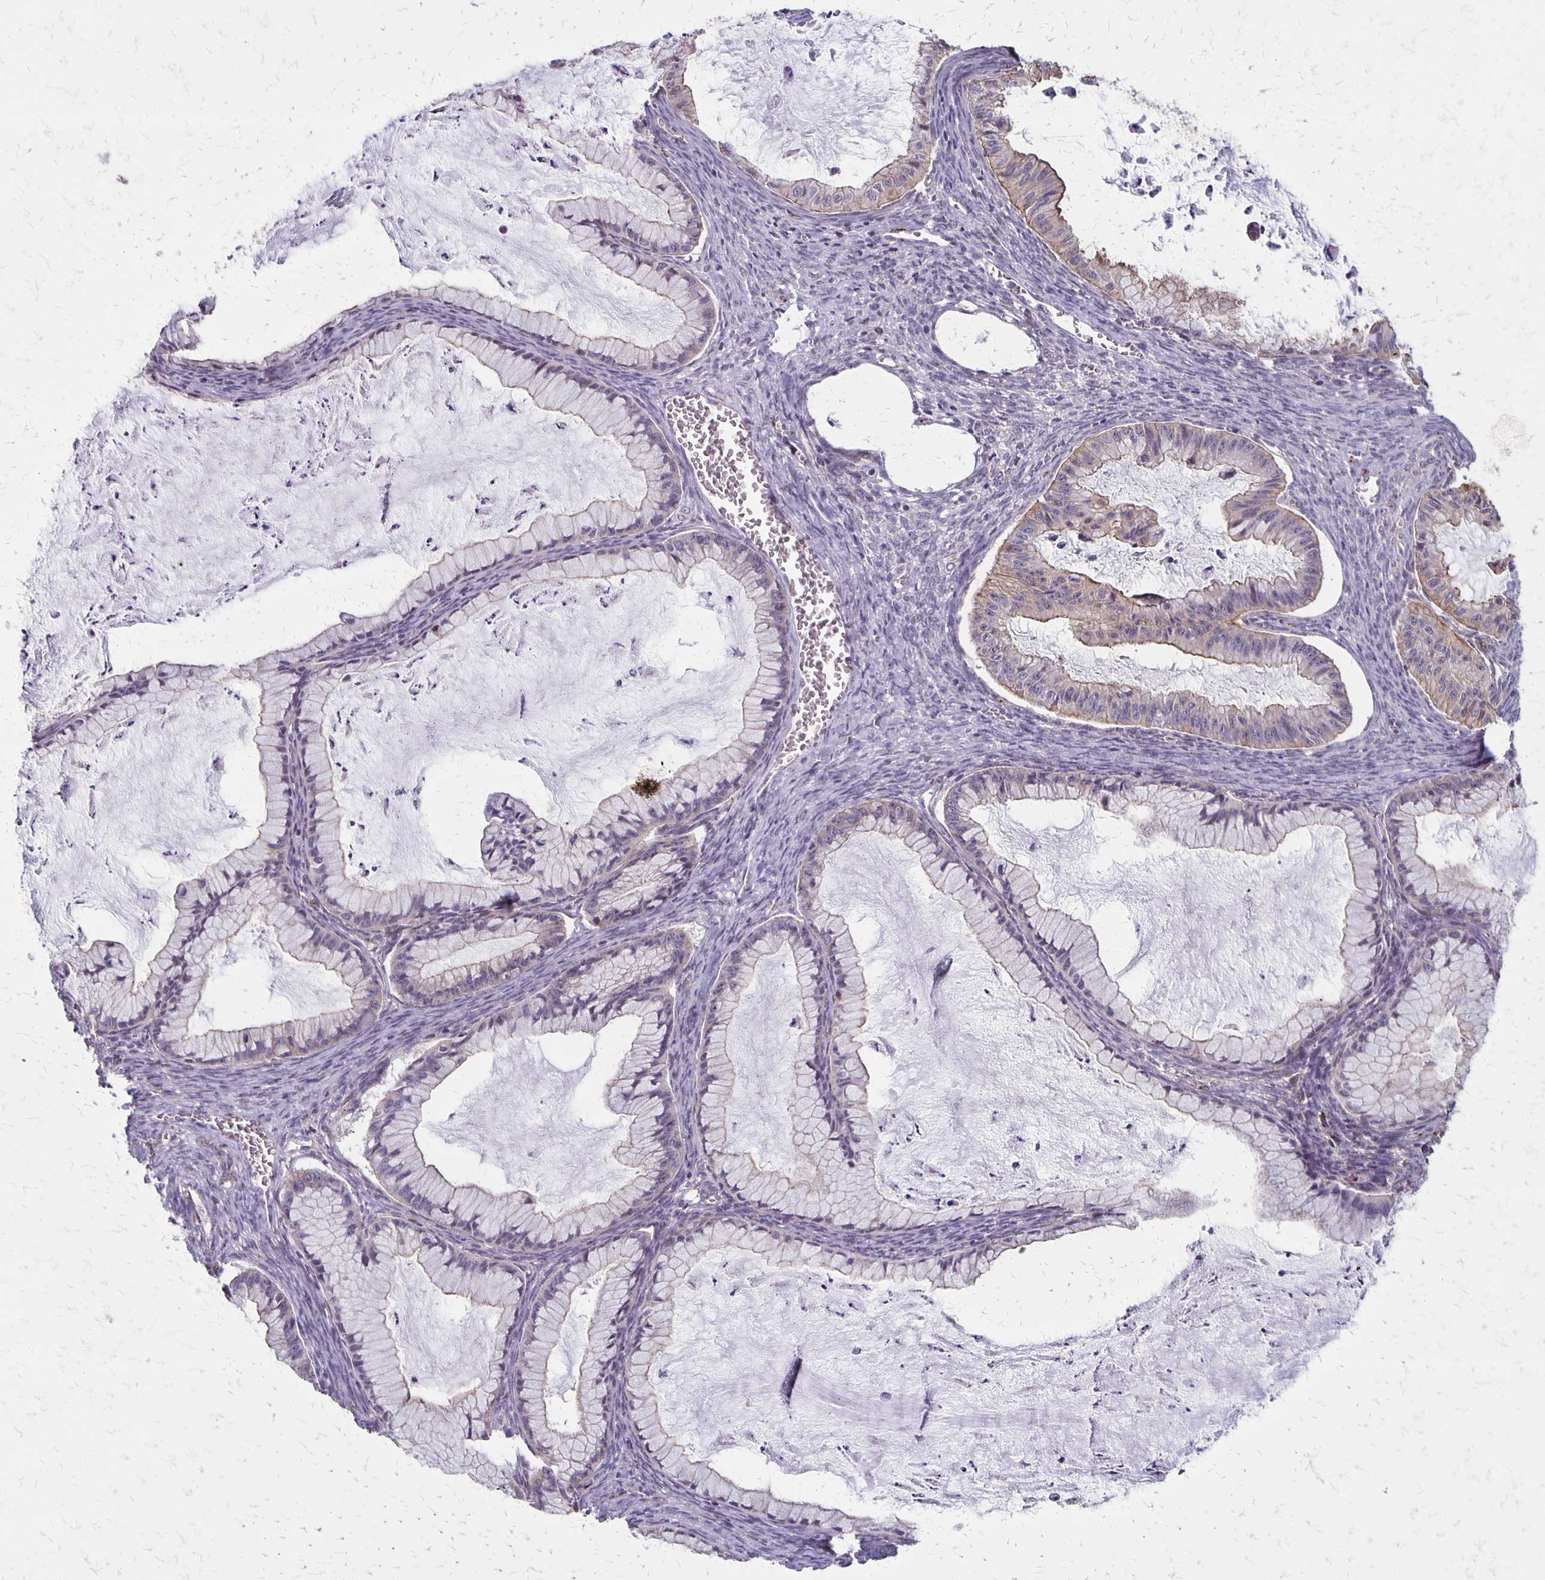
{"staining": {"intensity": "weak", "quantity": "25%-75%", "location": "cytoplasmic/membranous"}, "tissue": "ovarian cancer", "cell_type": "Tumor cells", "image_type": "cancer", "snomed": [{"axis": "morphology", "description": "Cystadenocarcinoma, mucinous, NOS"}, {"axis": "topography", "description": "Ovary"}], "caption": "The micrograph displays a brown stain indicating the presence of a protein in the cytoplasmic/membranous of tumor cells in ovarian mucinous cystadenocarcinoma. (Brightfield microscopy of DAB IHC at high magnification).", "gene": "SEPTIN5", "patient": {"sex": "female", "age": 72}}